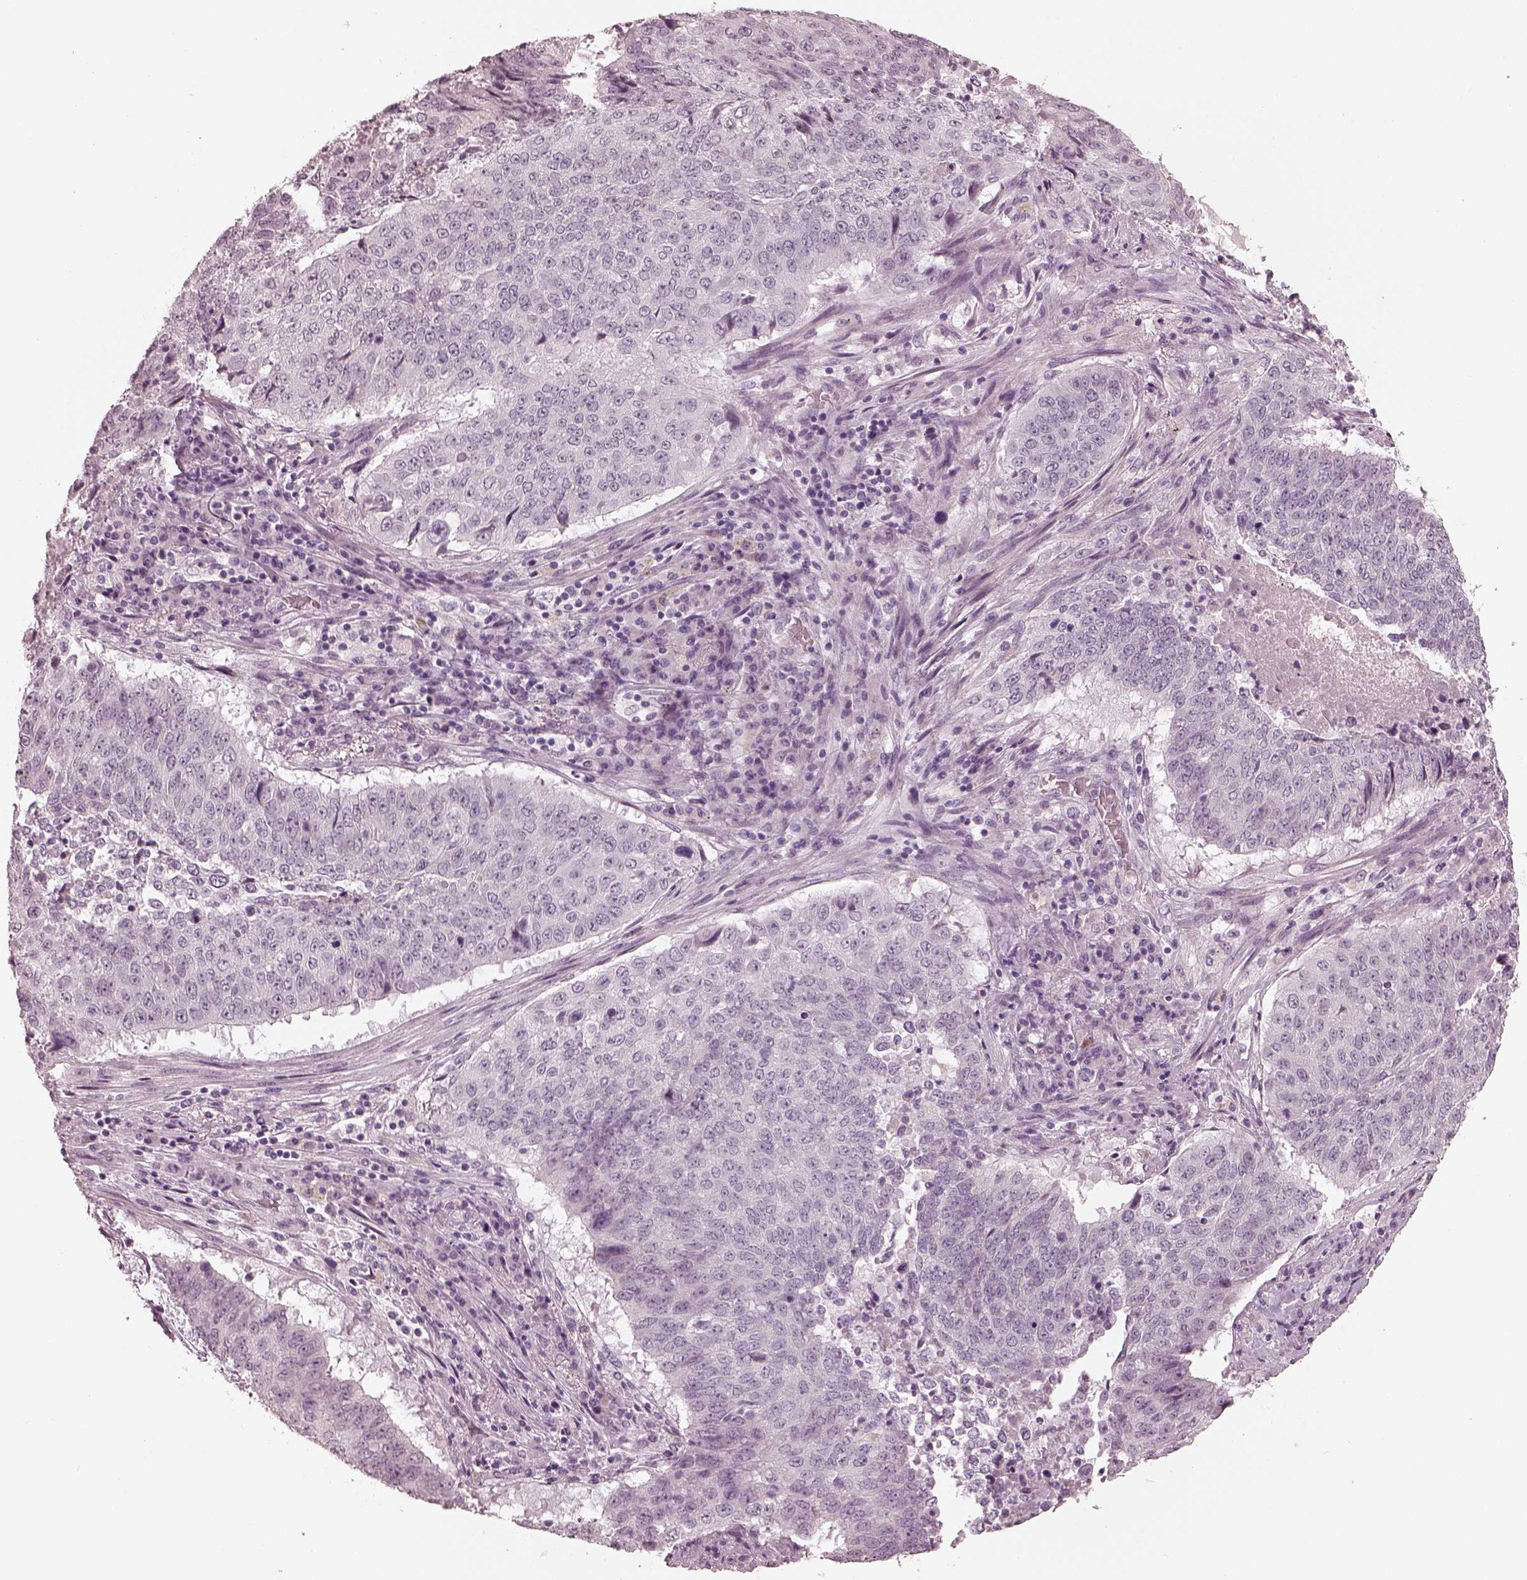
{"staining": {"intensity": "negative", "quantity": "none", "location": "none"}, "tissue": "lung cancer", "cell_type": "Tumor cells", "image_type": "cancer", "snomed": [{"axis": "morphology", "description": "Normal tissue, NOS"}, {"axis": "morphology", "description": "Squamous cell carcinoma, NOS"}, {"axis": "topography", "description": "Bronchus"}, {"axis": "topography", "description": "Lung"}], "caption": "DAB (3,3'-diaminobenzidine) immunohistochemical staining of lung cancer (squamous cell carcinoma) exhibits no significant expression in tumor cells. (Immunohistochemistry, brightfield microscopy, high magnification).", "gene": "OPTC", "patient": {"sex": "male", "age": 64}}